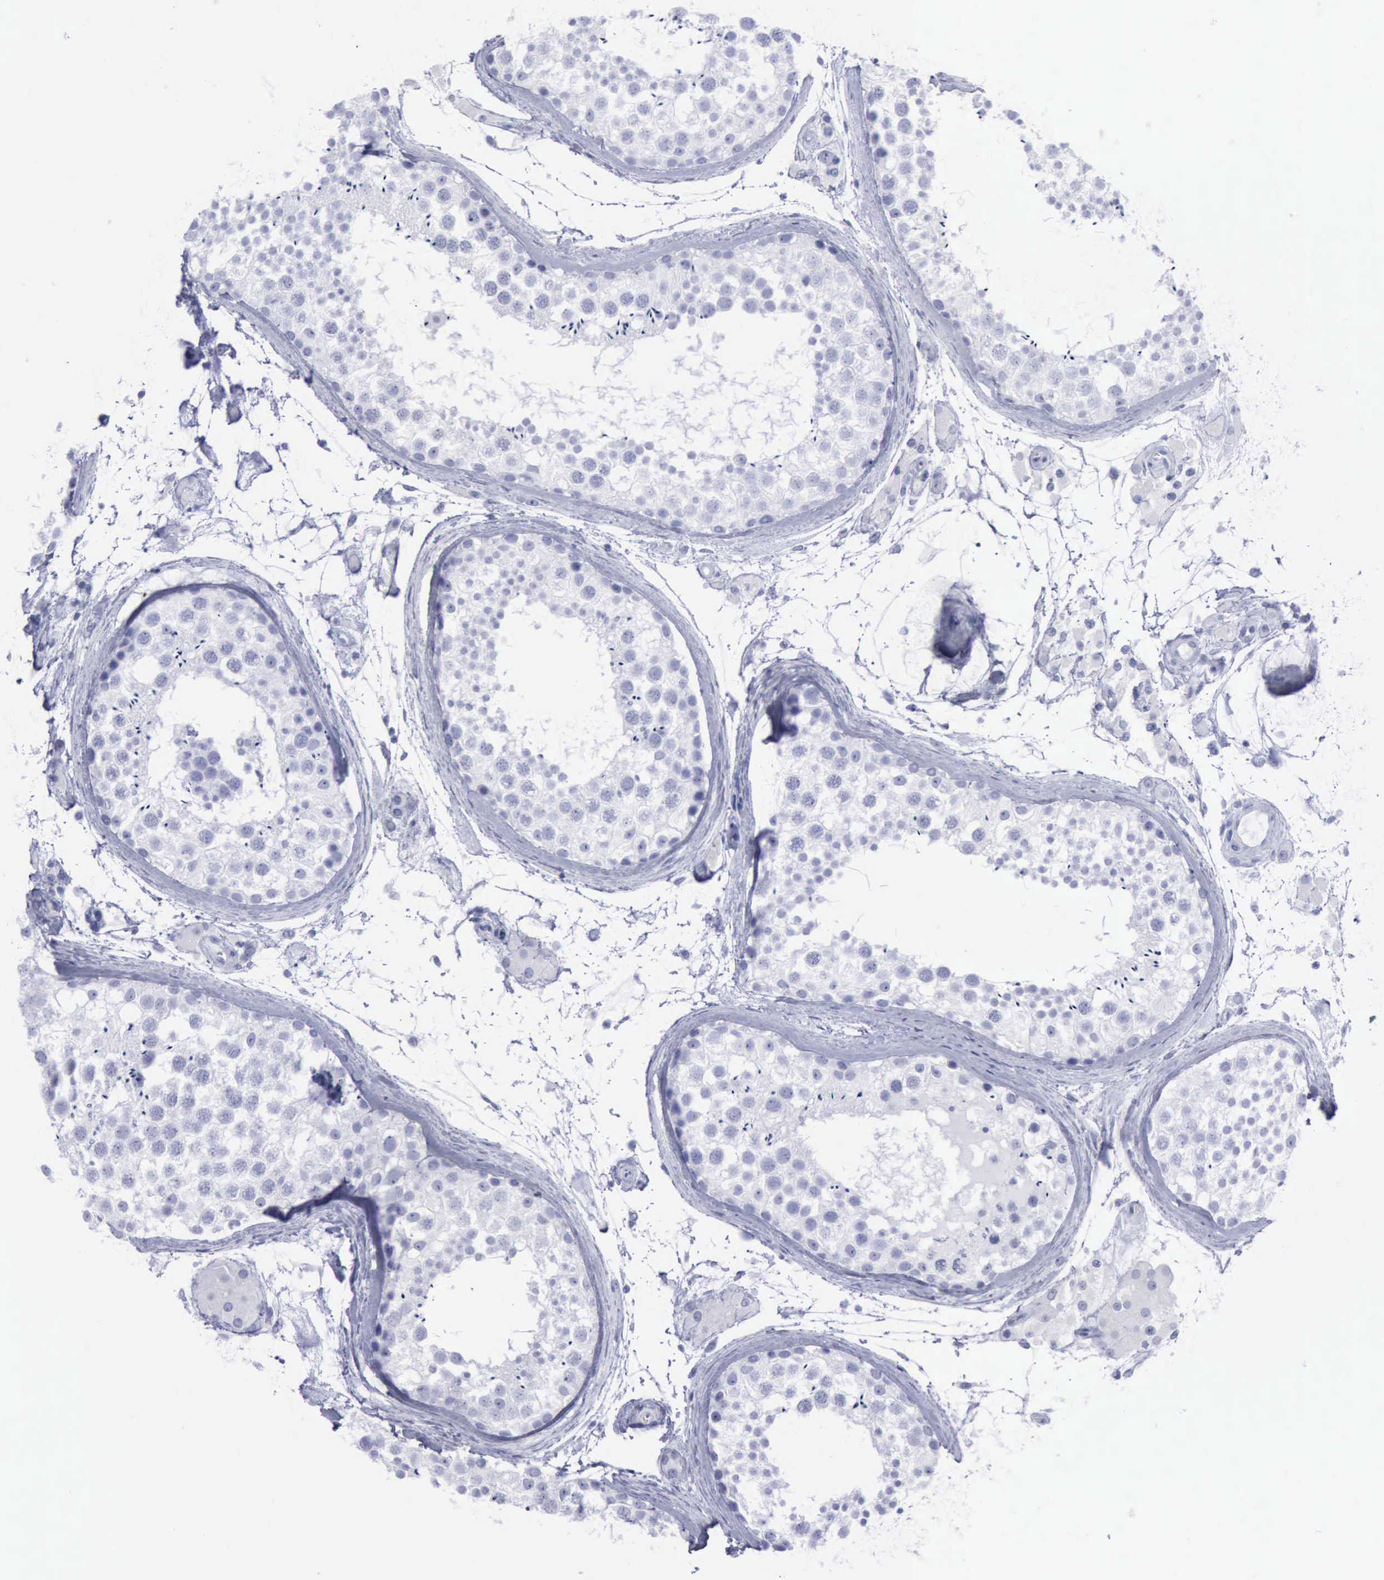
{"staining": {"intensity": "negative", "quantity": "none", "location": "none"}, "tissue": "testis", "cell_type": "Cells in seminiferous ducts", "image_type": "normal", "snomed": [{"axis": "morphology", "description": "Normal tissue, NOS"}, {"axis": "topography", "description": "Testis"}], "caption": "Cells in seminiferous ducts show no significant protein staining in normal testis.", "gene": "KRT13", "patient": {"sex": "male", "age": 46}}